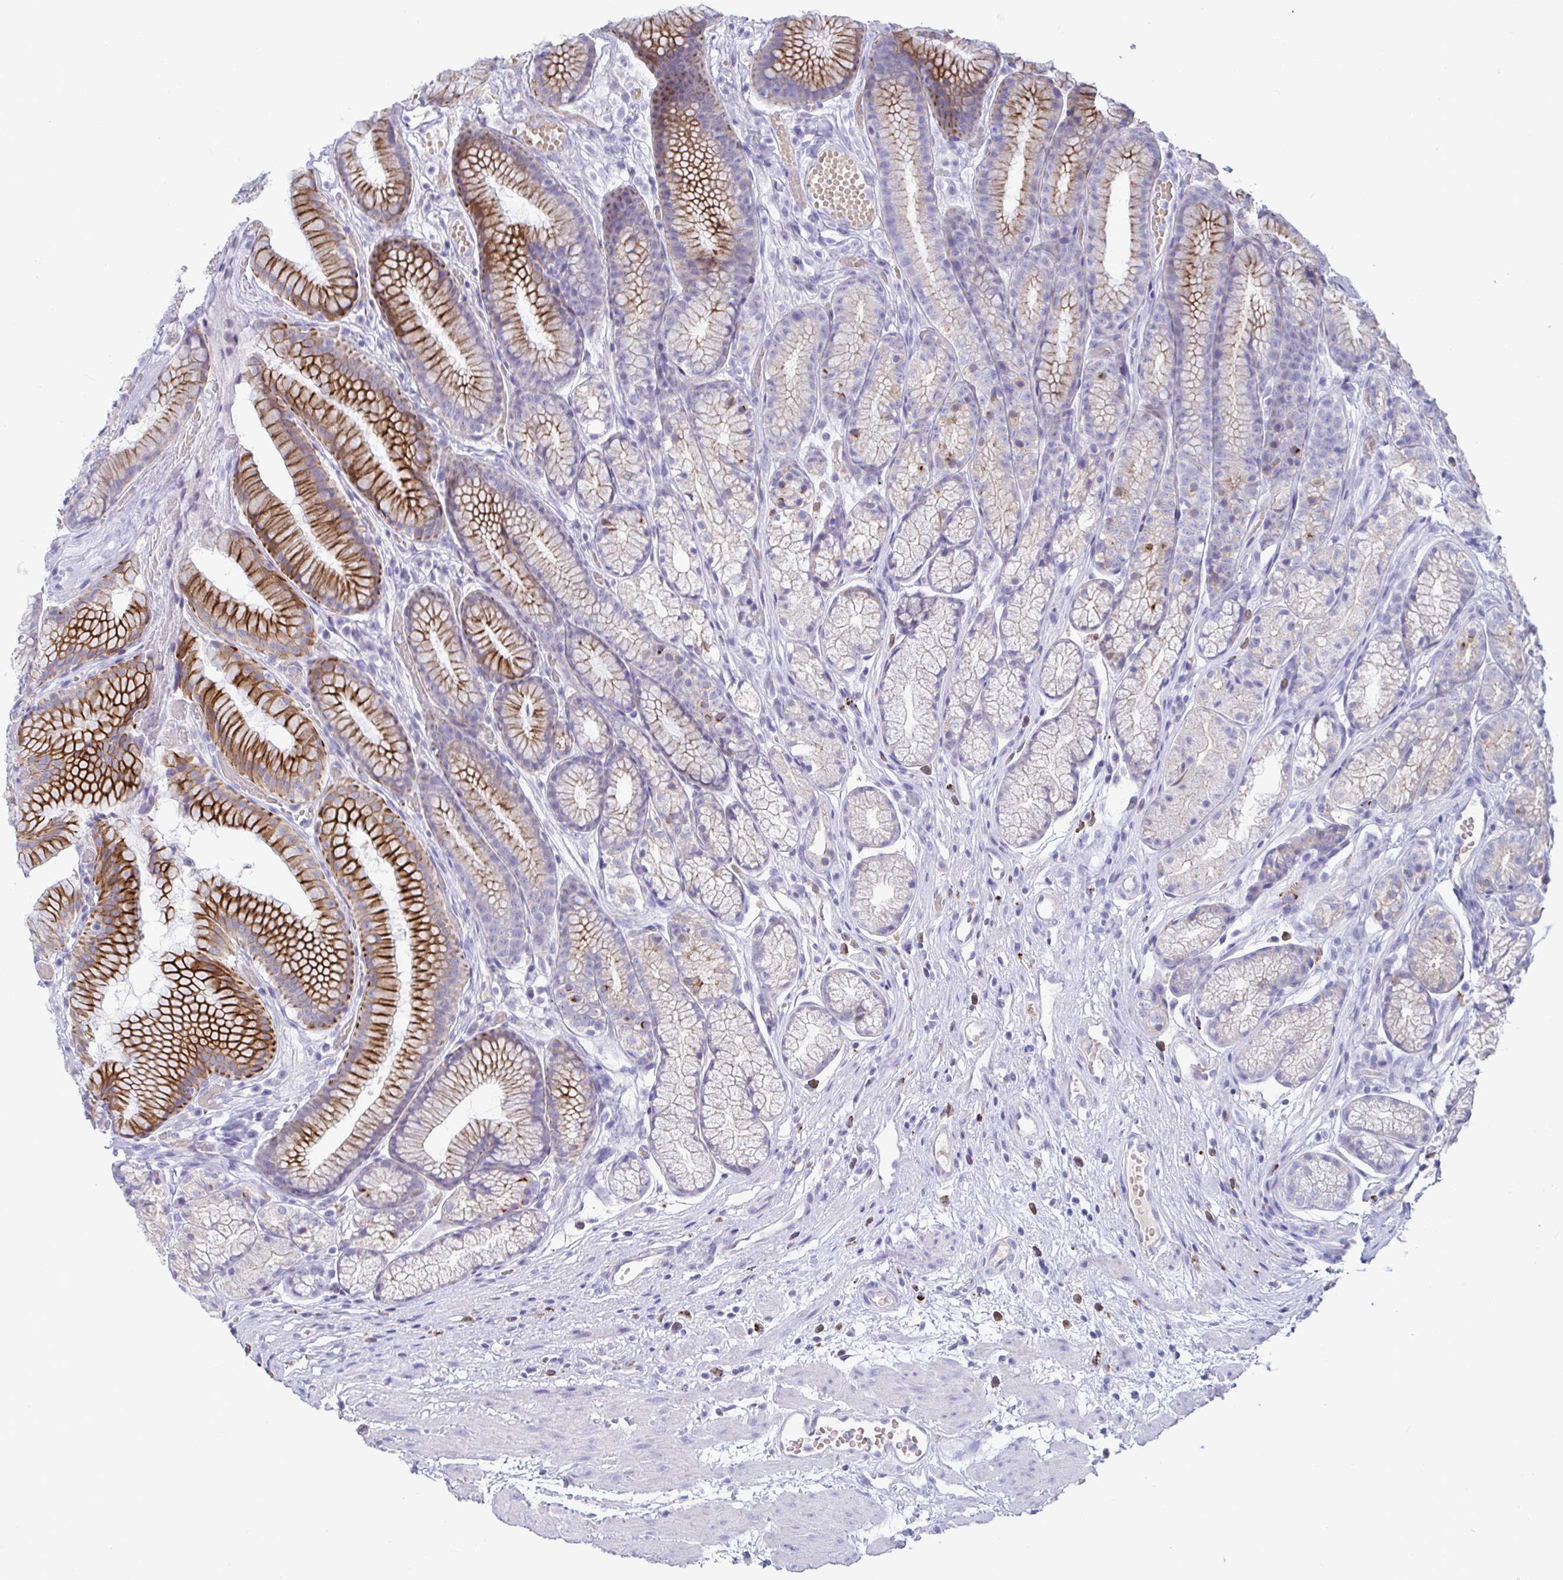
{"staining": {"intensity": "moderate", "quantity": "25%-75%", "location": "cytoplasmic/membranous"}, "tissue": "stomach", "cell_type": "Glandular cells", "image_type": "normal", "snomed": [{"axis": "morphology", "description": "Normal tissue, NOS"}, {"axis": "topography", "description": "Smooth muscle"}, {"axis": "topography", "description": "Stomach"}], "caption": "The image demonstrates a brown stain indicating the presence of a protein in the cytoplasmic/membranous of glandular cells in stomach. (brown staining indicates protein expression, while blue staining denotes nuclei).", "gene": "TAS2R38", "patient": {"sex": "male", "age": 70}}